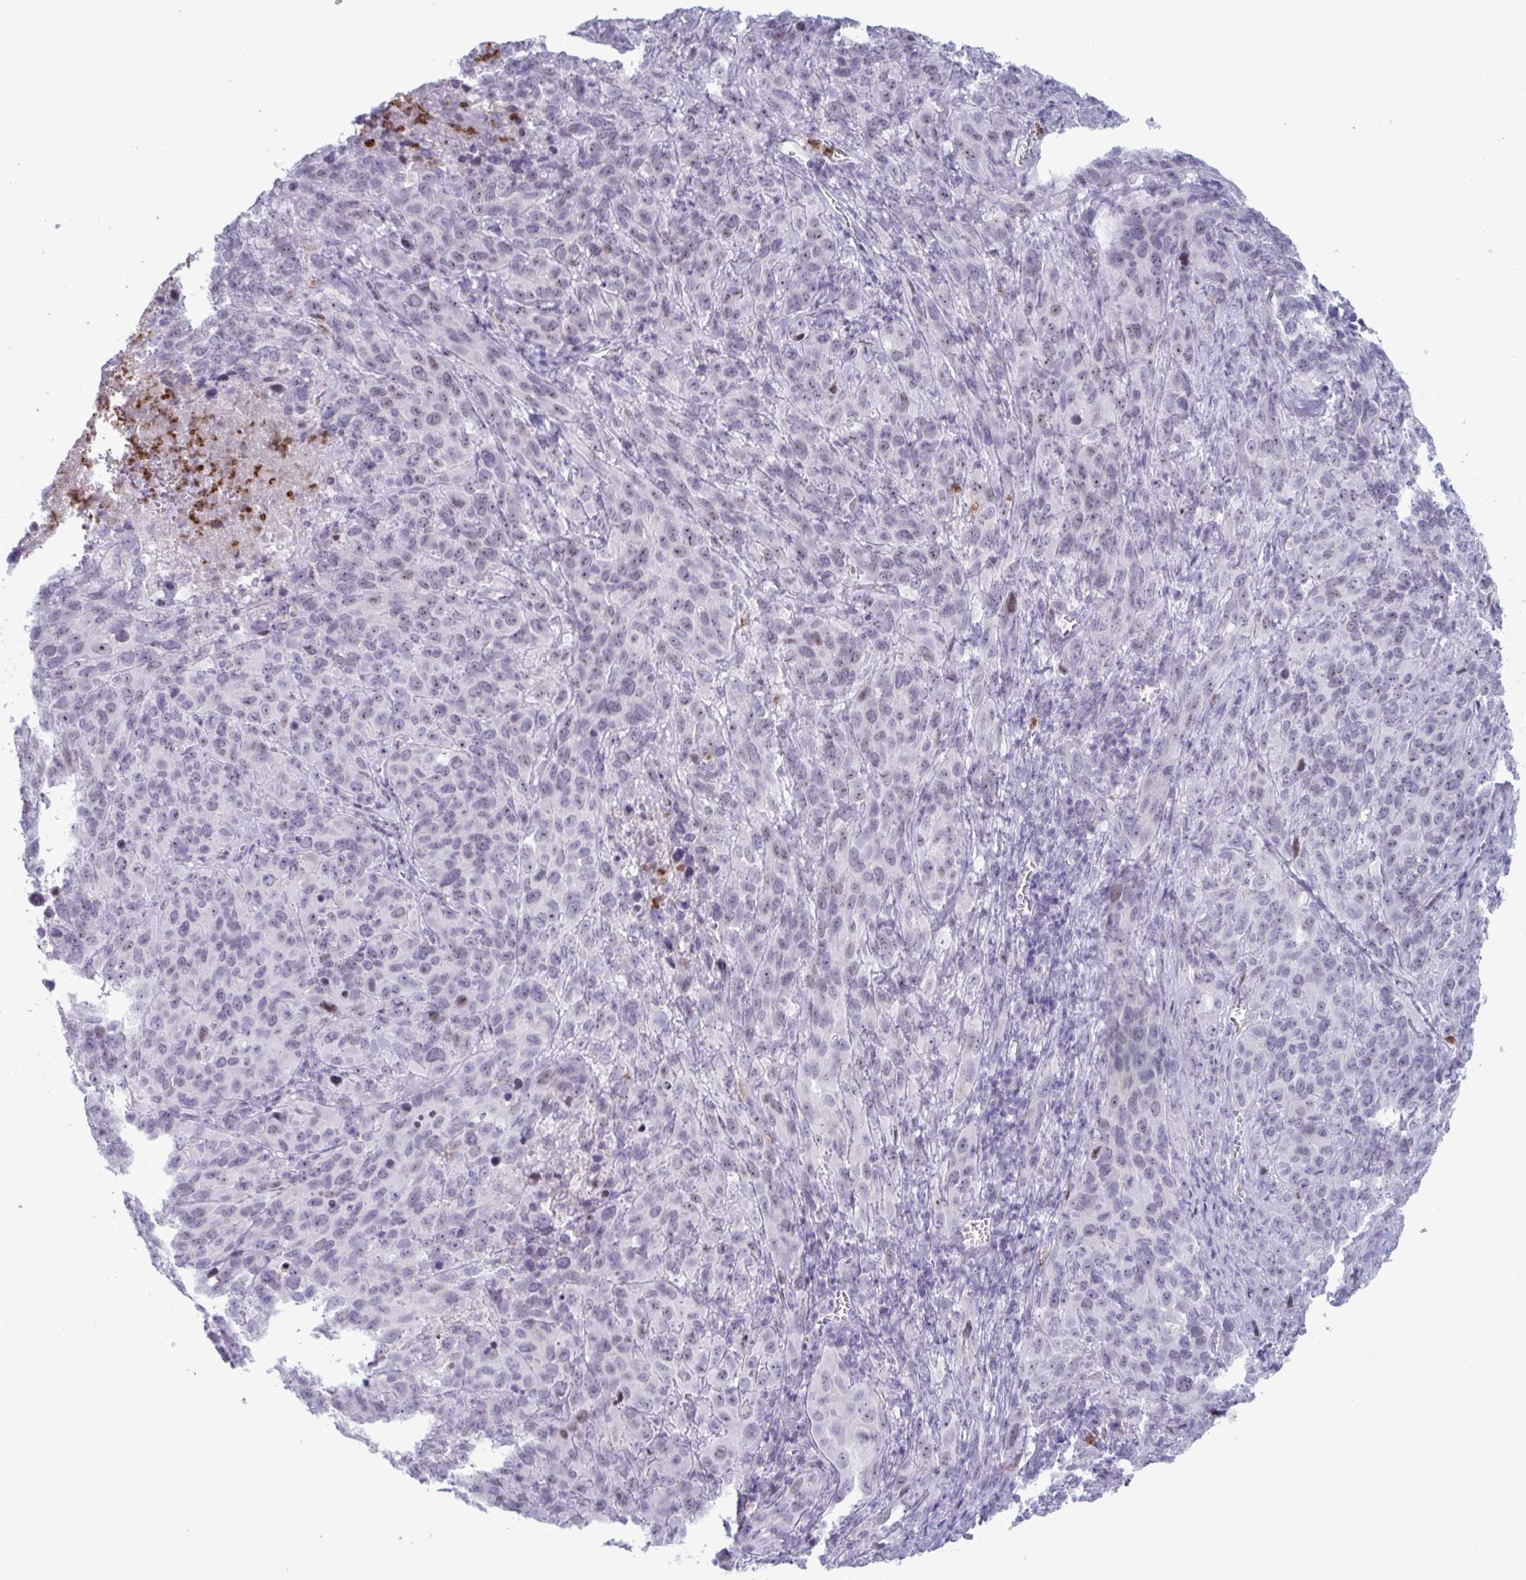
{"staining": {"intensity": "negative", "quantity": "none", "location": "none"}, "tissue": "cervical cancer", "cell_type": "Tumor cells", "image_type": "cancer", "snomed": [{"axis": "morphology", "description": "Squamous cell carcinoma, NOS"}, {"axis": "topography", "description": "Cervix"}], "caption": "An immunohistochemistry (IHC) image of squamous cell carcinoma (cervical) is shown. There is no staining in tumor cells of squamous cell carcinoma (cervical).", "gene": "CYP4F11", "patient": {"sex": "female", "age": 51}}